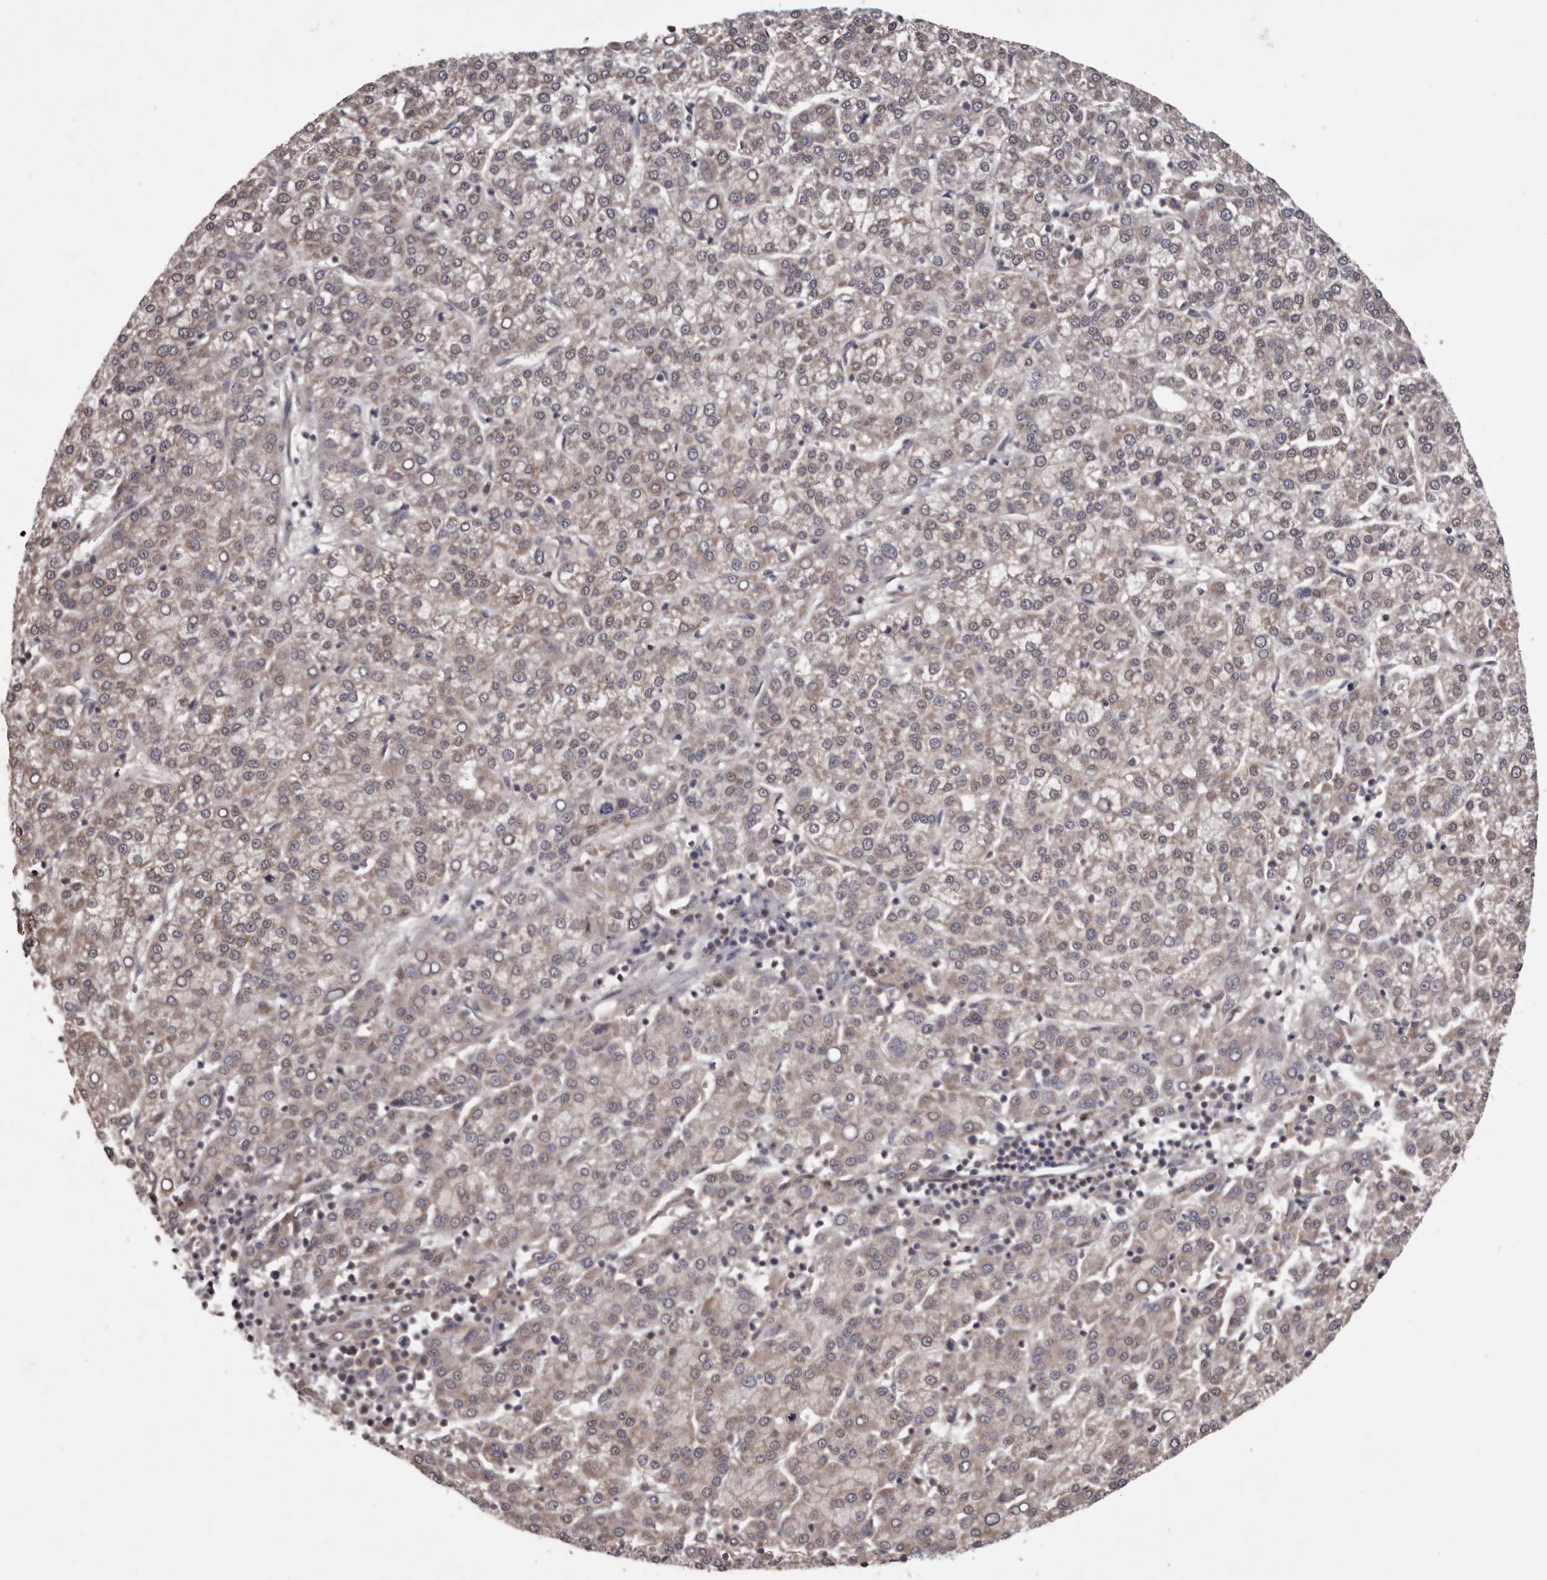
{"staining": {"intensity": "weak", "quantity": "25%-75%", "location": "cytoplasmic/membranous"}, "tissue": "liver cancer", "cell_type": "Tumor cells", "image_type": "cancer", "snomed": [{"axis": "morphology", "description": "Carcinoma, Hepatocellular, NOS"}, {"axis": "topography", "description": "Liver"}], "caption": "A histopathology image of human hepatocellular carcinoma (liver) stained for a protein reveals weak cytoplasmic/membranous brown staining in tumor cells. (Stains: DAB (3,3'-diaminobenzidine) in brown, nuclei in blue, Microscopy: brightfield microscopy at high magnification).", "gene": "CELF3", "patient": {"sex": "female", "age": 58}}